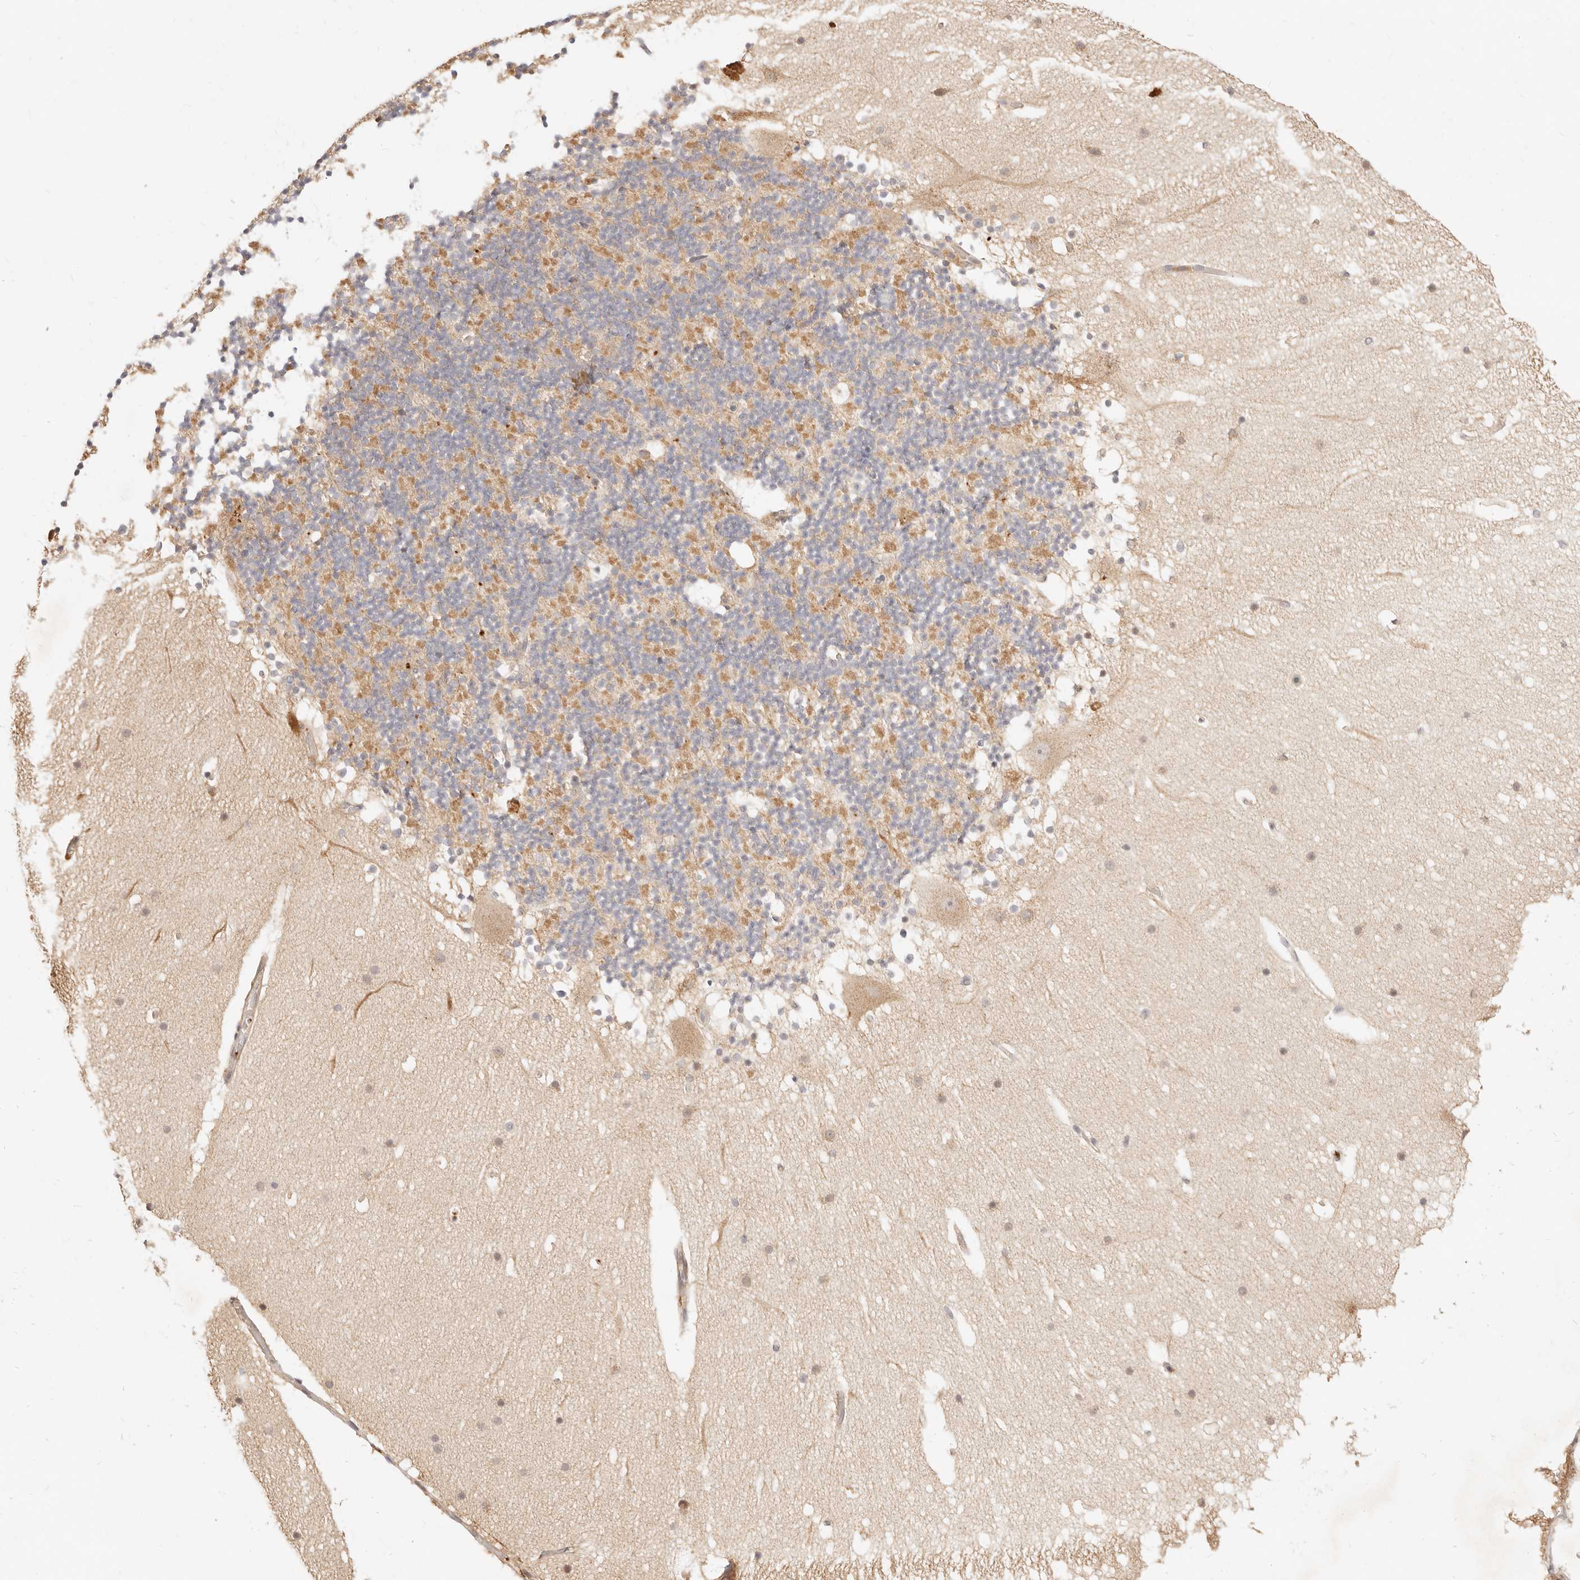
{"staining": {"intensity": "moderate", "quantity": "25%-75%", "location": "cytoplasmic/membranous"}, "tissue": "cerebellum", "cell_type": "Cells in granular layer", "image_type": "normal", "snomed": [{"axis": "morphology", "description": "Normal tissue, NOS"}, {"axis": "topography", "description": "Cerebellum"}], "caption": "Immunohistochemical staining of unremarkable cerebellum exhibits 25%-75% levels of moderate cytoplasmic/membranous protein expression in approximately 25%-75% of cells in granular layer.", "gene": "UBXN10", "patient": {"sex": "male", "age": 57}}